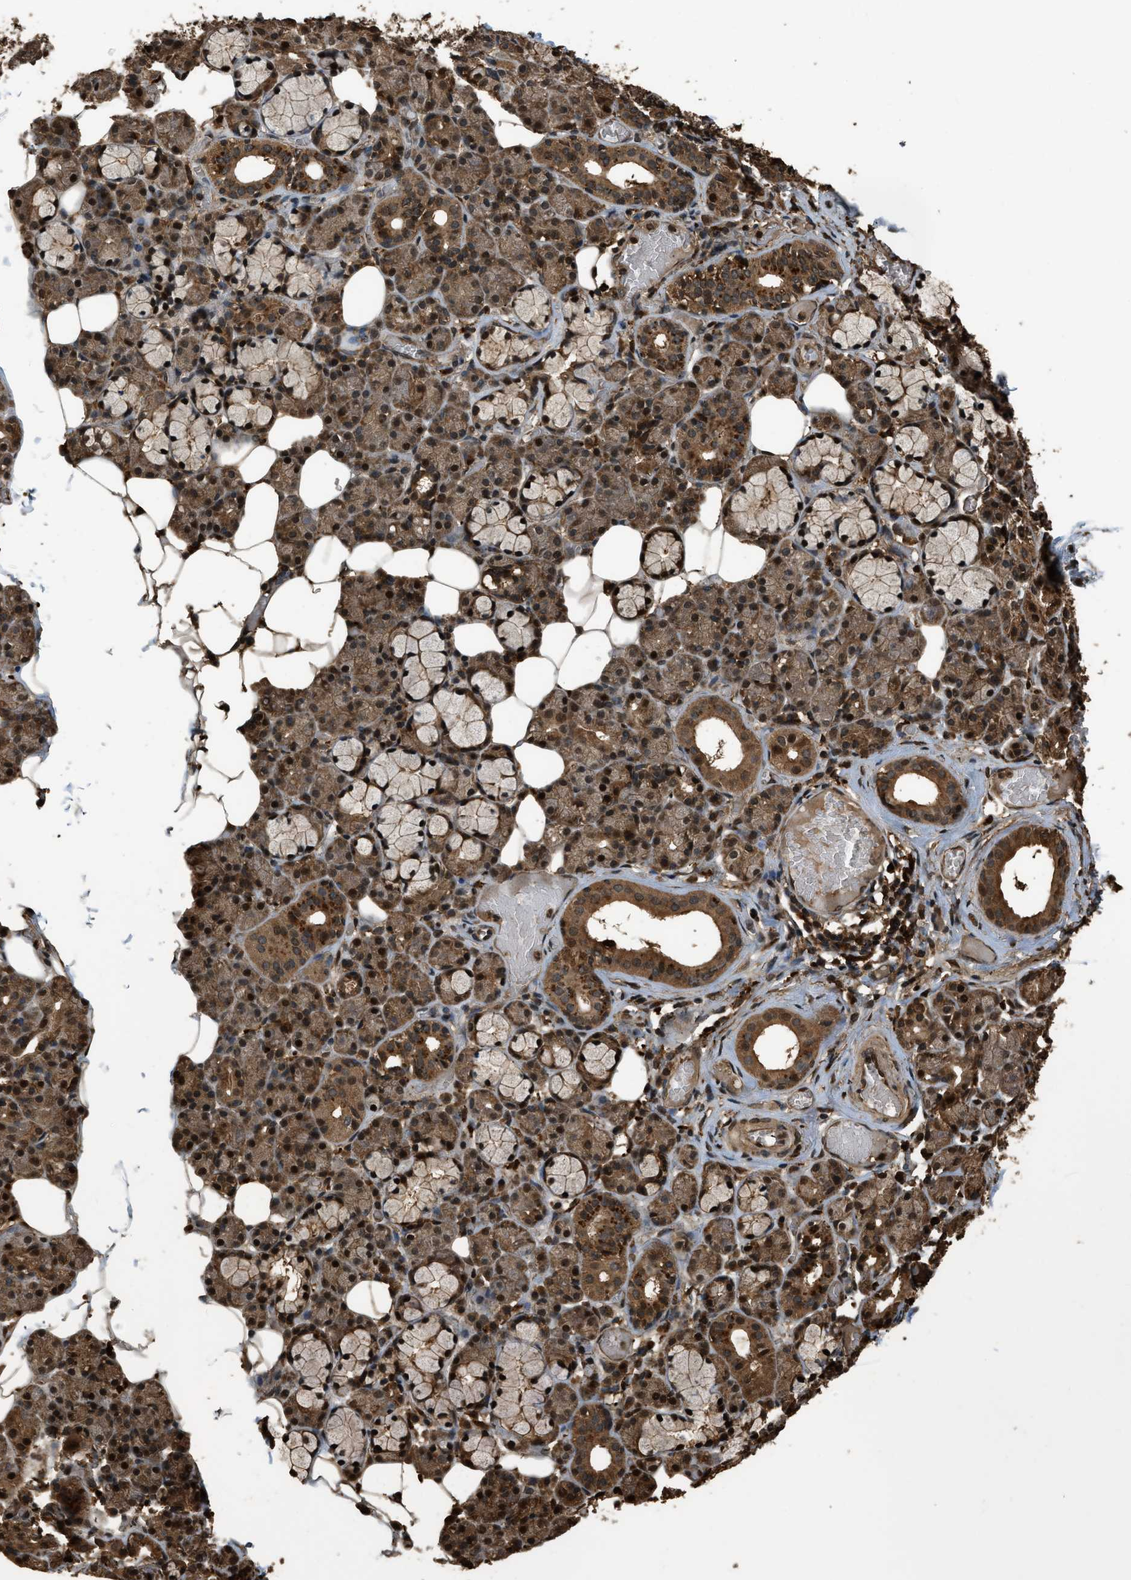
{"staining": {"intensity": "strong", "quantity": "25%-75%", "location": "cytoplasmic/membranous,nuclear"}, "tissue": "salivary gland", "cell_type": "Glandular cells", "image_type": "normal", "snomed": [{"axis": "morphology", "description": "Normal tissue, NOS"}, {"axis": "topography", "description": "Salivary gland"}], "caption": "Immunohistochemical staining of unremarkable human salivary gland exhibits strong cytoplasmic/membranous,nuclear protein expression in about 25%-75% of glandular cells.", "gene": "RAP2A", "patient": {"sex": "male", "age": 63}}